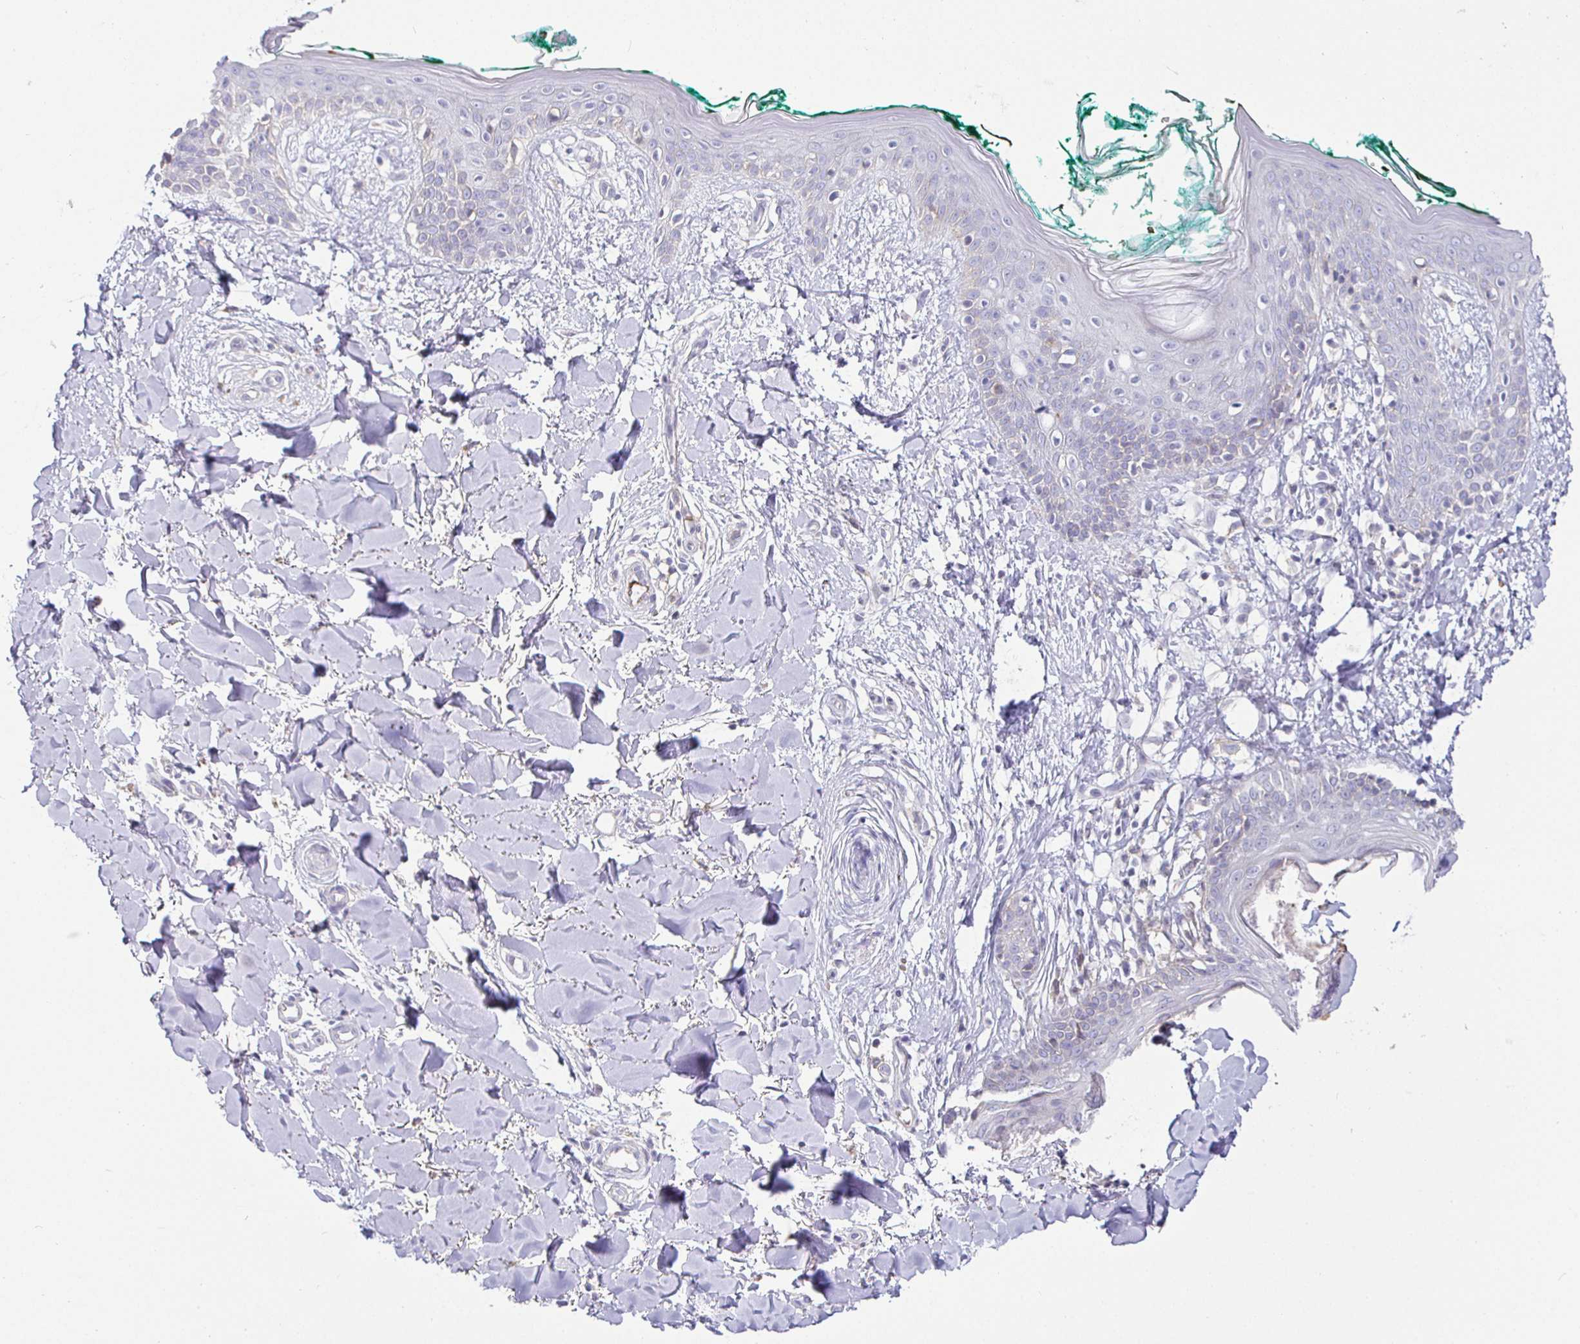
{"staining": {"intensity": "negative", "quantity": "none", "location": "none"}, "tissue": "skin", "cell_type": "Fibroblasts", "image_type": "normal", "snomed": [{"axis": "morphology", "description": "Normal tissue, NOS"}, {"axis": "topography", "description": "Skin"}], "caption": "Fibroblasts show no significant expression in normal skin. Brightfield microscopy of IHC stained with DAB (3,3'-diaminobenzidine) (brown) and hematoxylin (blue), captured at high magnification.", "gene": "SIRPA", "patient": {"sex": "female", "age": 34}}